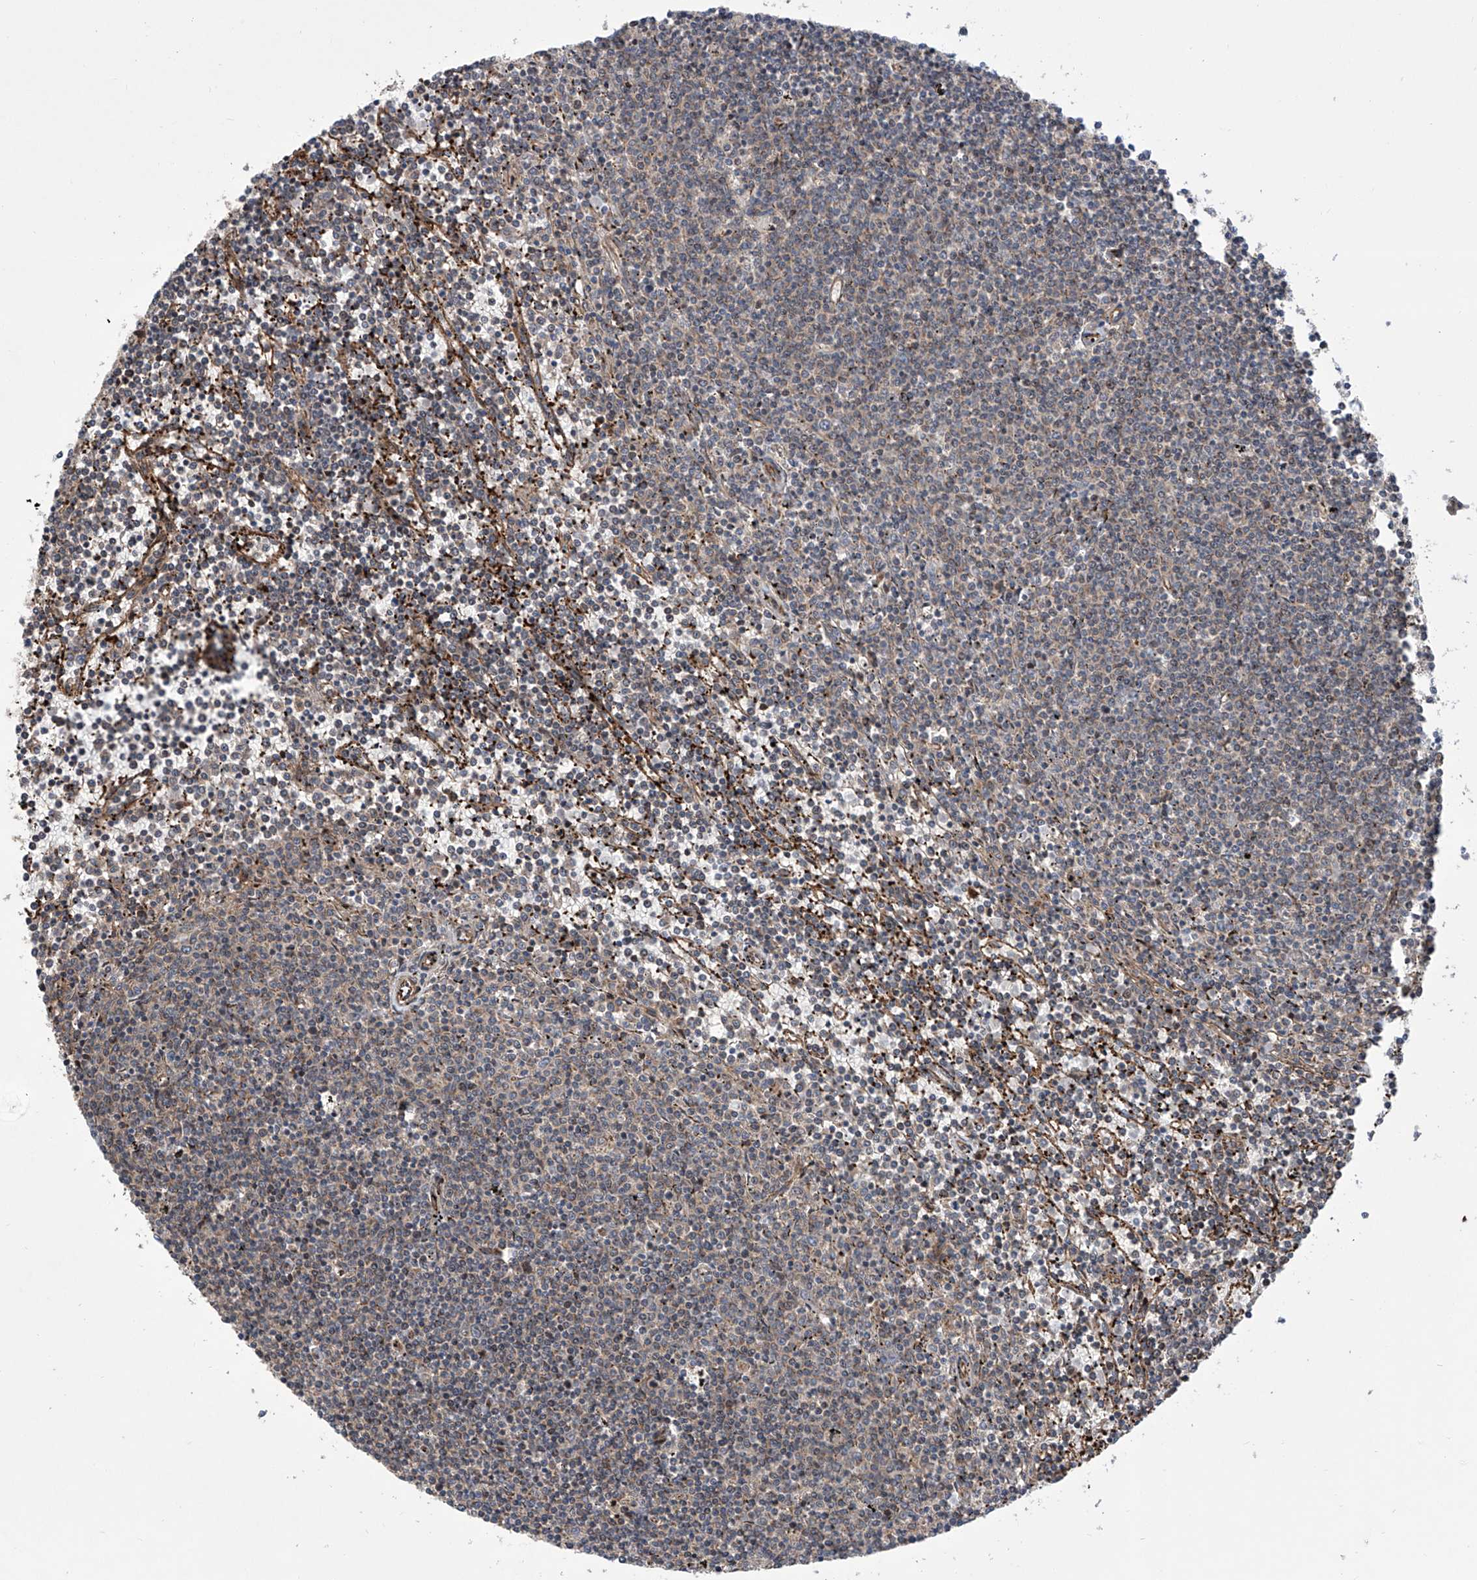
{"staining": {"intensity": "weak", "quantity": "<25%", "location": "cytoplasmic/membranous"}, "tissue": "lymphoma", "cell_type": "Tumor cells", "image_type": "cancer", "snomed": [{"axis": "morphology", "description": "Malignant lymphoma, non-Hodgkin's type, Low grade"}, {"axis": "topography", "description": "Spleen"}], "caption": "Immunohistochemistry (IHC) of human lymphoma shows no positivity in tumor cells. (DAB immunohistochemistry (IHC), high magnification).", "gene": "APAF1", "patient": {"sex": "female", "age": 50}}